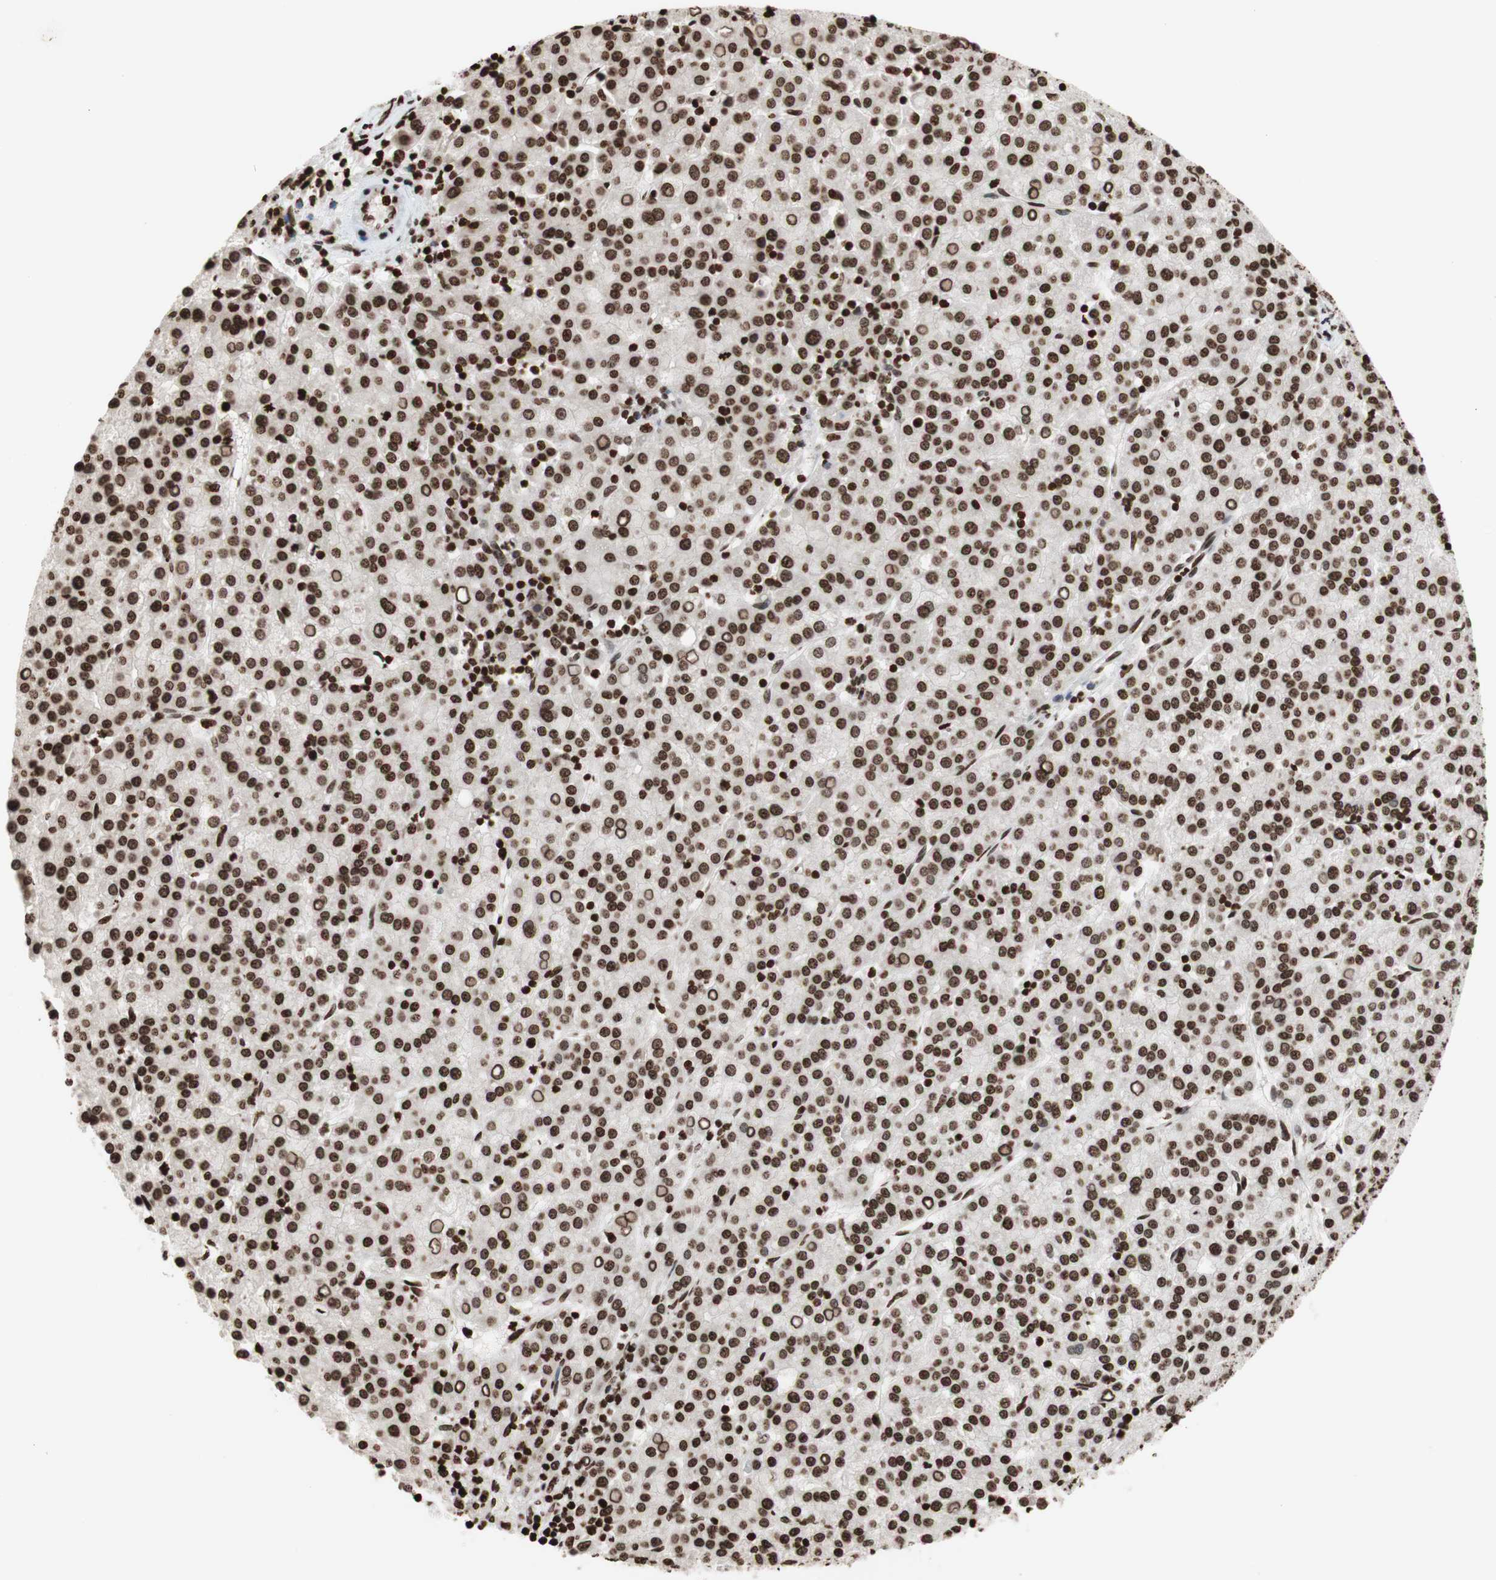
{"staining": {"intensity": "strong", "quantity": ">75%", "location": "nuclear"}, "tissue": "liver cancer", "cell_type": "Tumor cells", "image_type": "cancer", "snomed": [{"axis": "morphology", "description": "Carcinoma, Hepatocellular, NOS"}, {"axis": "topography", "description": "Liver"}], "caption": "A high amount of strong nuclear expression is appreciated in approximately >75% of tumor cells in liver cancer (hepatocellular carcinoma) tissue. (DAB IHC with brightfield microscopy, high magnification).", "gene": "NCOA3", "patient": {"sex": "female", "age": 58}}